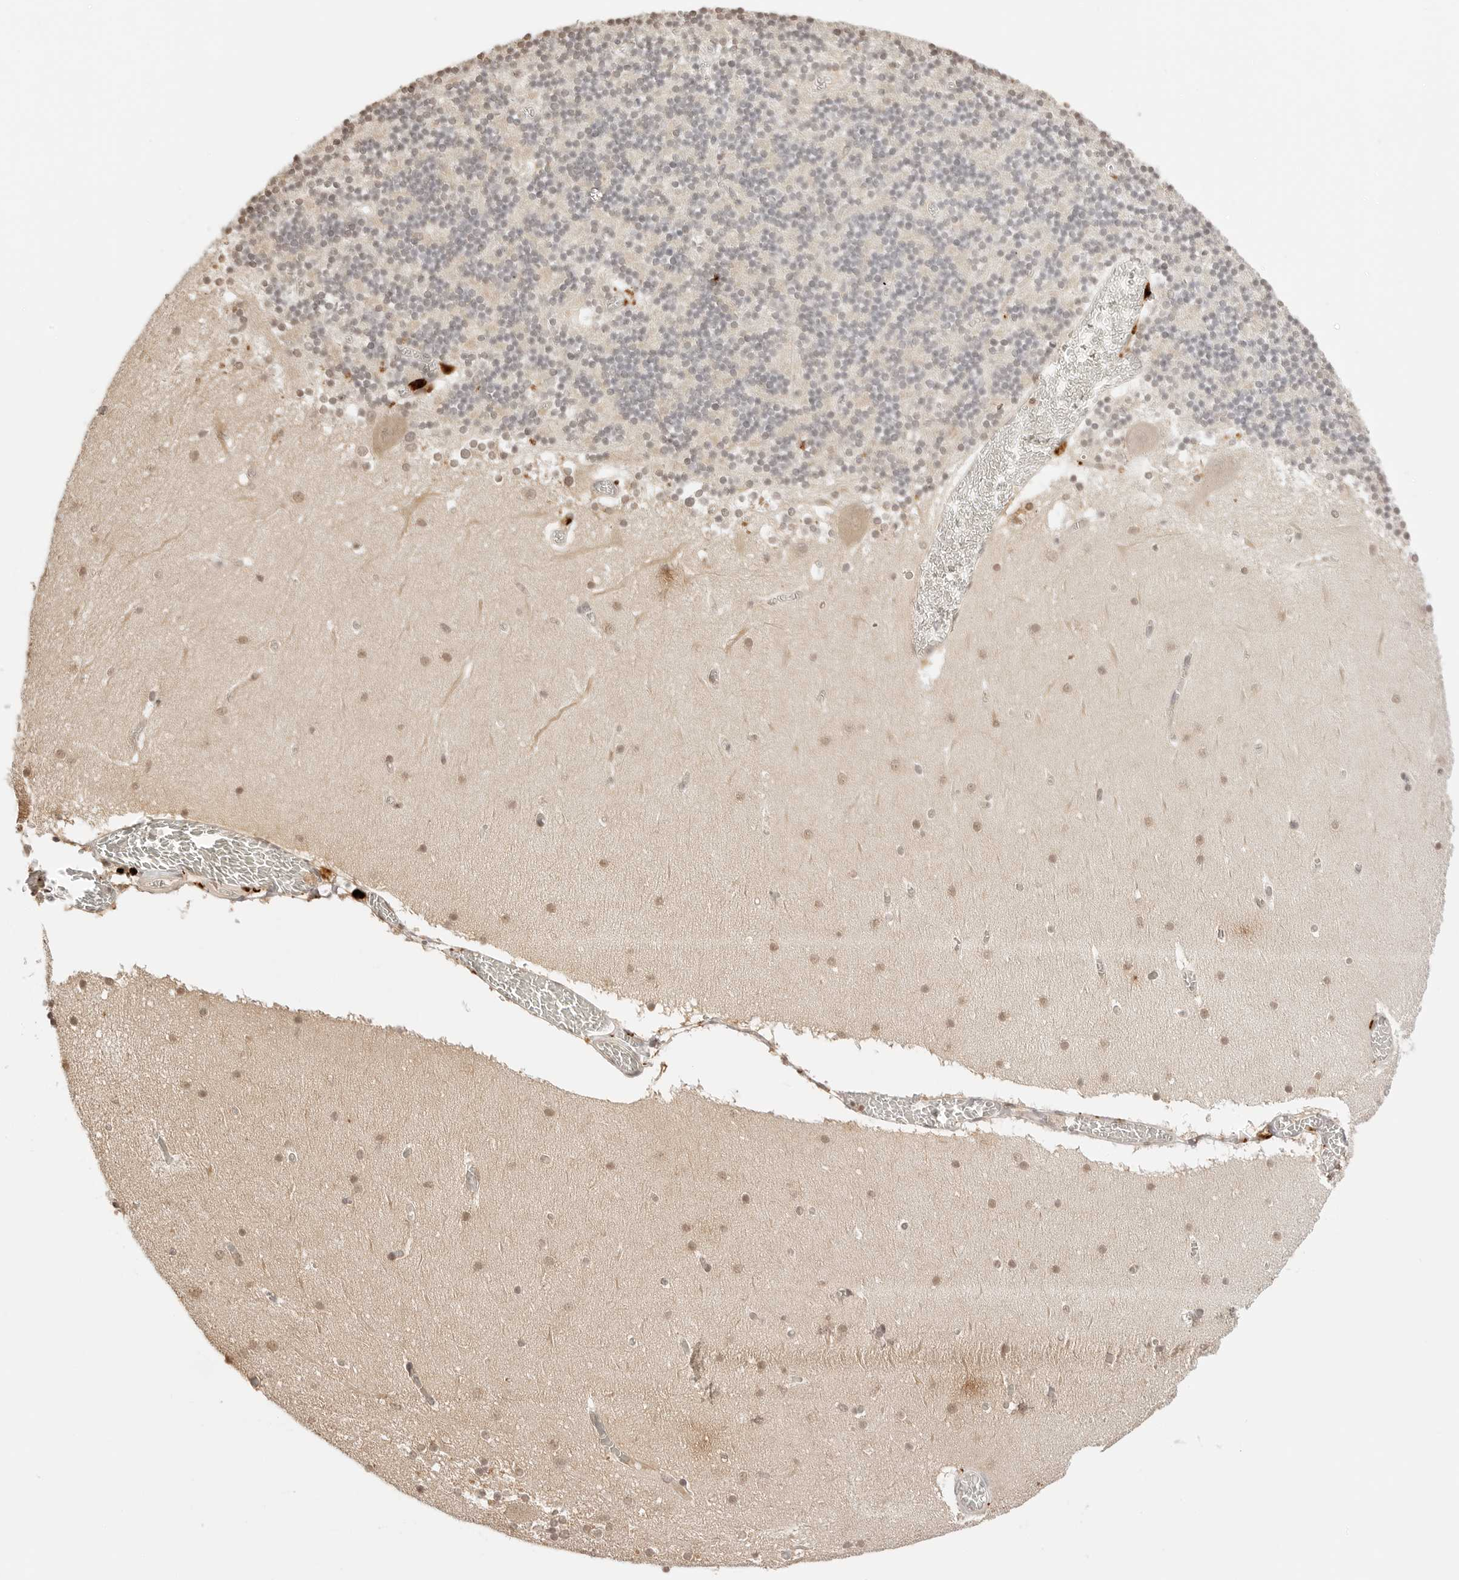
{"staining": {"intensity": "weak", "quantity": "<25%", "location": "cytoplasmic/membranous,nuclear"}, "tissue": "cerebellum", "cell_type": "Cells in granular layer", "image_type": "normal", "snomed": [{"axis": "morphology", "description": "Normal tissue, NOS"}, {"axis": "topography", "description": "Cerebellum"}], "caption": "Cells in granular layer are negative for brown protein staining in benign cerebellum. (DAB immunohistochemistry visualized using brightfield microscopy, high magnification).", "gene": "GPR34", "patient": {"sex": "female", "age": 28}}